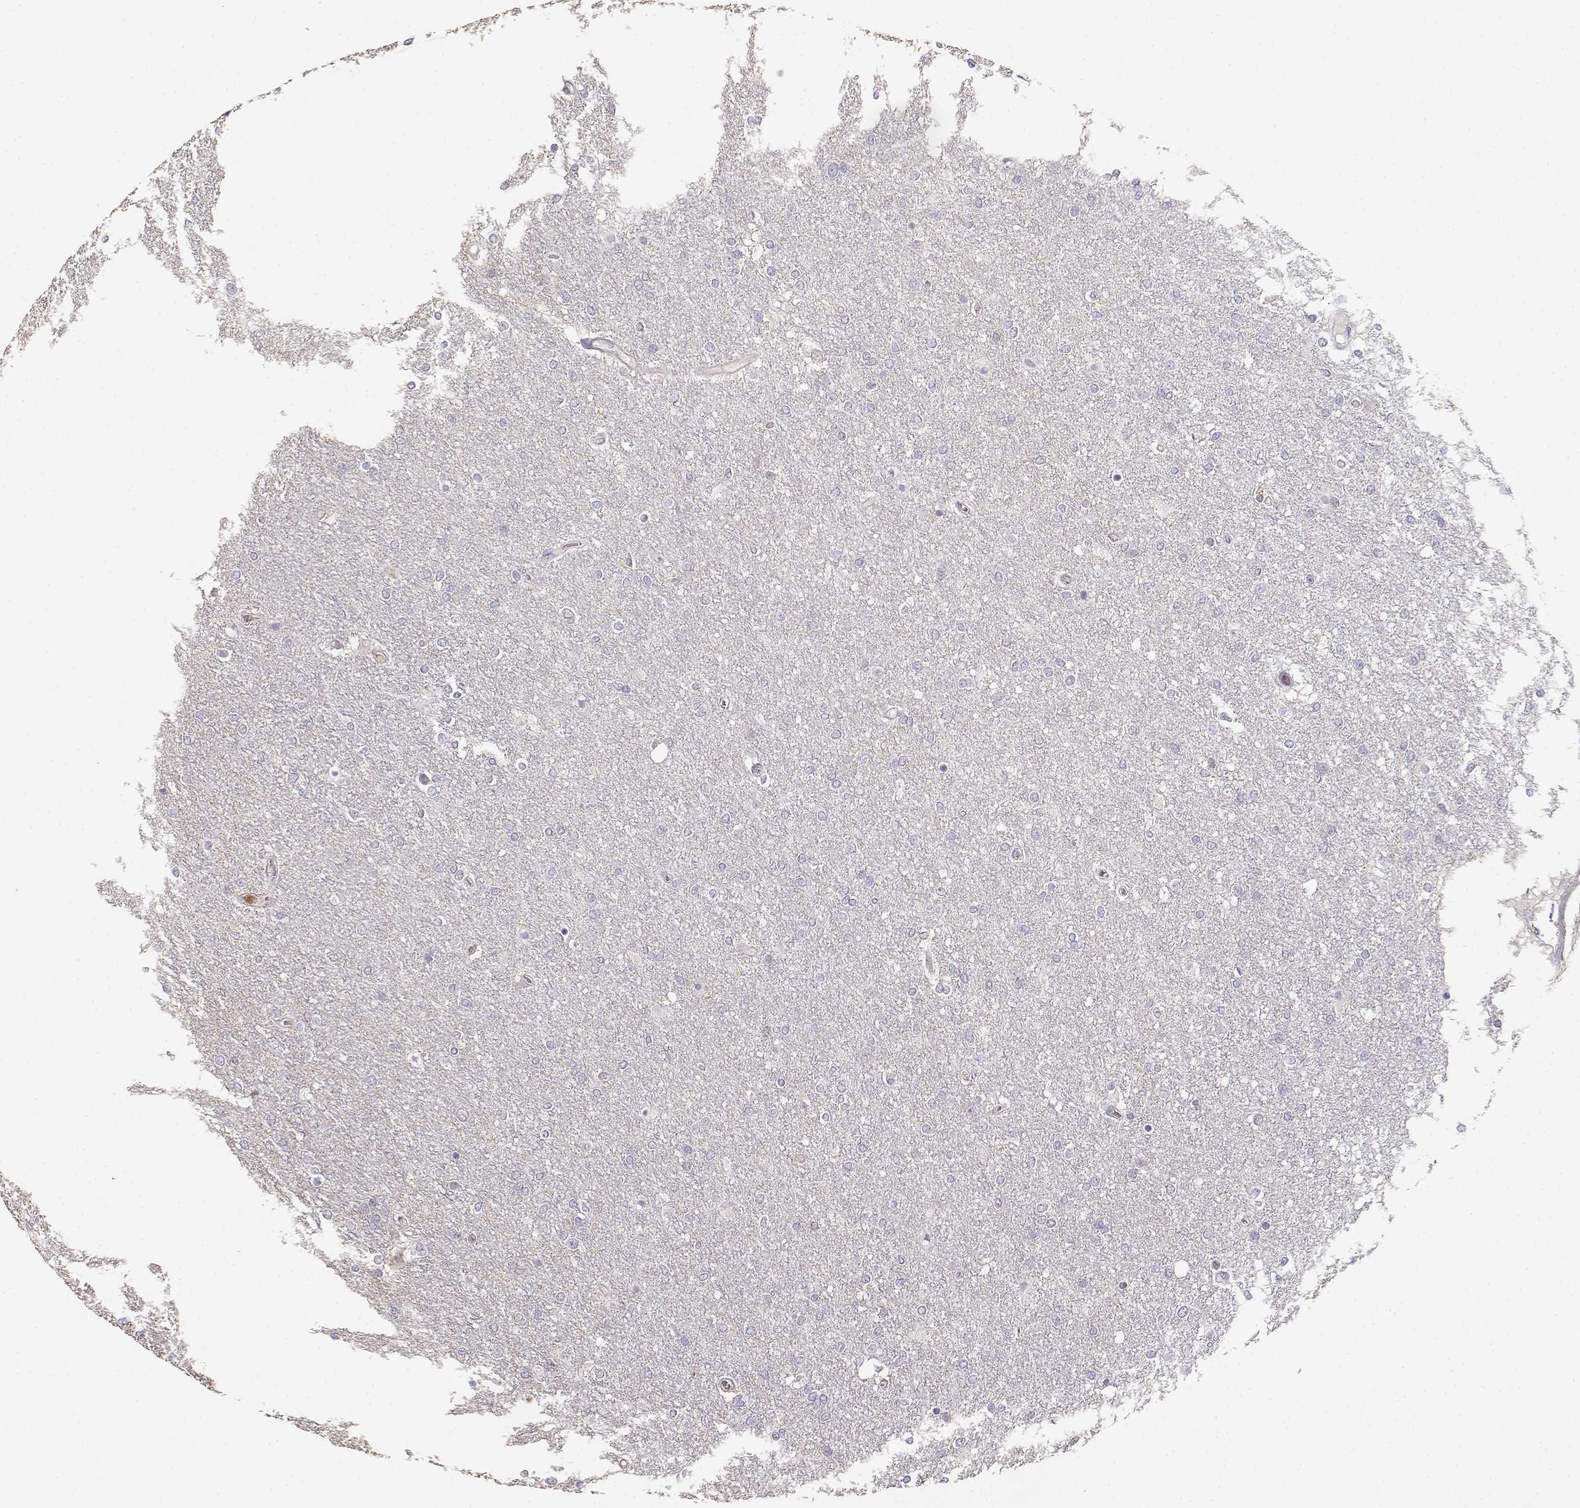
{"staining": {"intensity": "negative", "quantity": "none", "location": "none"}, "tissue": "glioma", "cell_type": "Tumor cells", "image_type": "cancer", "snomed": [{"axis": "morphology", "description": "Glioma, malignant, High grade"}, {"axis": "topography", "description": "Brain"}], "caption": "Glioma was stained to show a protein in brown. There is no significant staining in tumor cells.", "gene": "TNFRSF10C", "patient": {"sex": "female", "age": 61}}